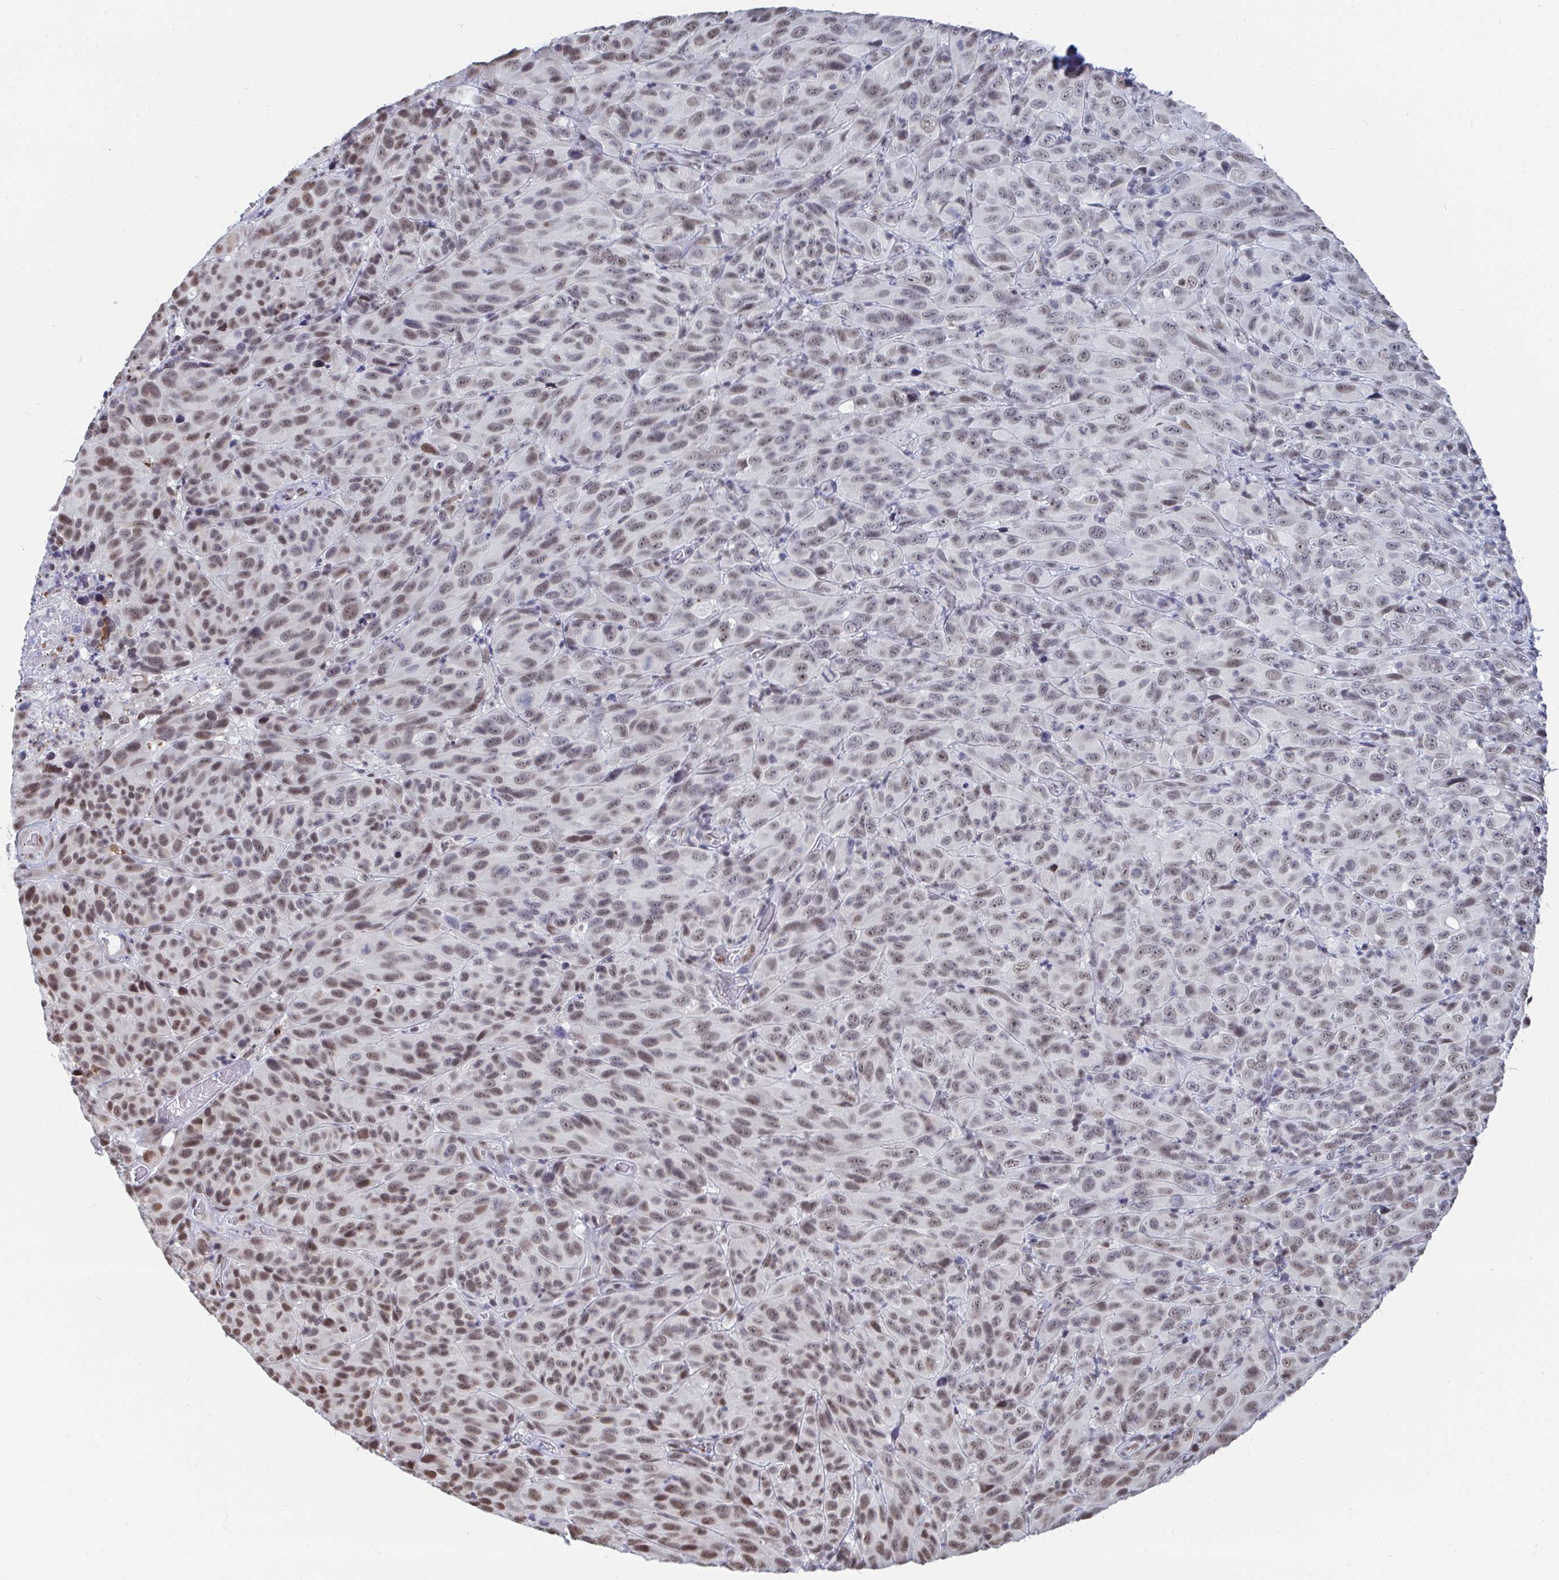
{"staining": {"intensity": "moderate", "quantity": "25%-75%", "location": "nuclear"}, "tissue": "melanoma", "cell_type": "Tumor cells", "image_type": "cancer", "snomed": [{"axis": "morphology", "description": "Malignant melanoma, NOS"}, {"axis": "topography", "description": "Skin"}], "caption": "Melanoma stained with a brown dye exhibits moderate nuclear positive expression in about 25%-75% of tumor cells.", "gene": "TRIP12", "patient": {"sex": "male", "age": 85}}